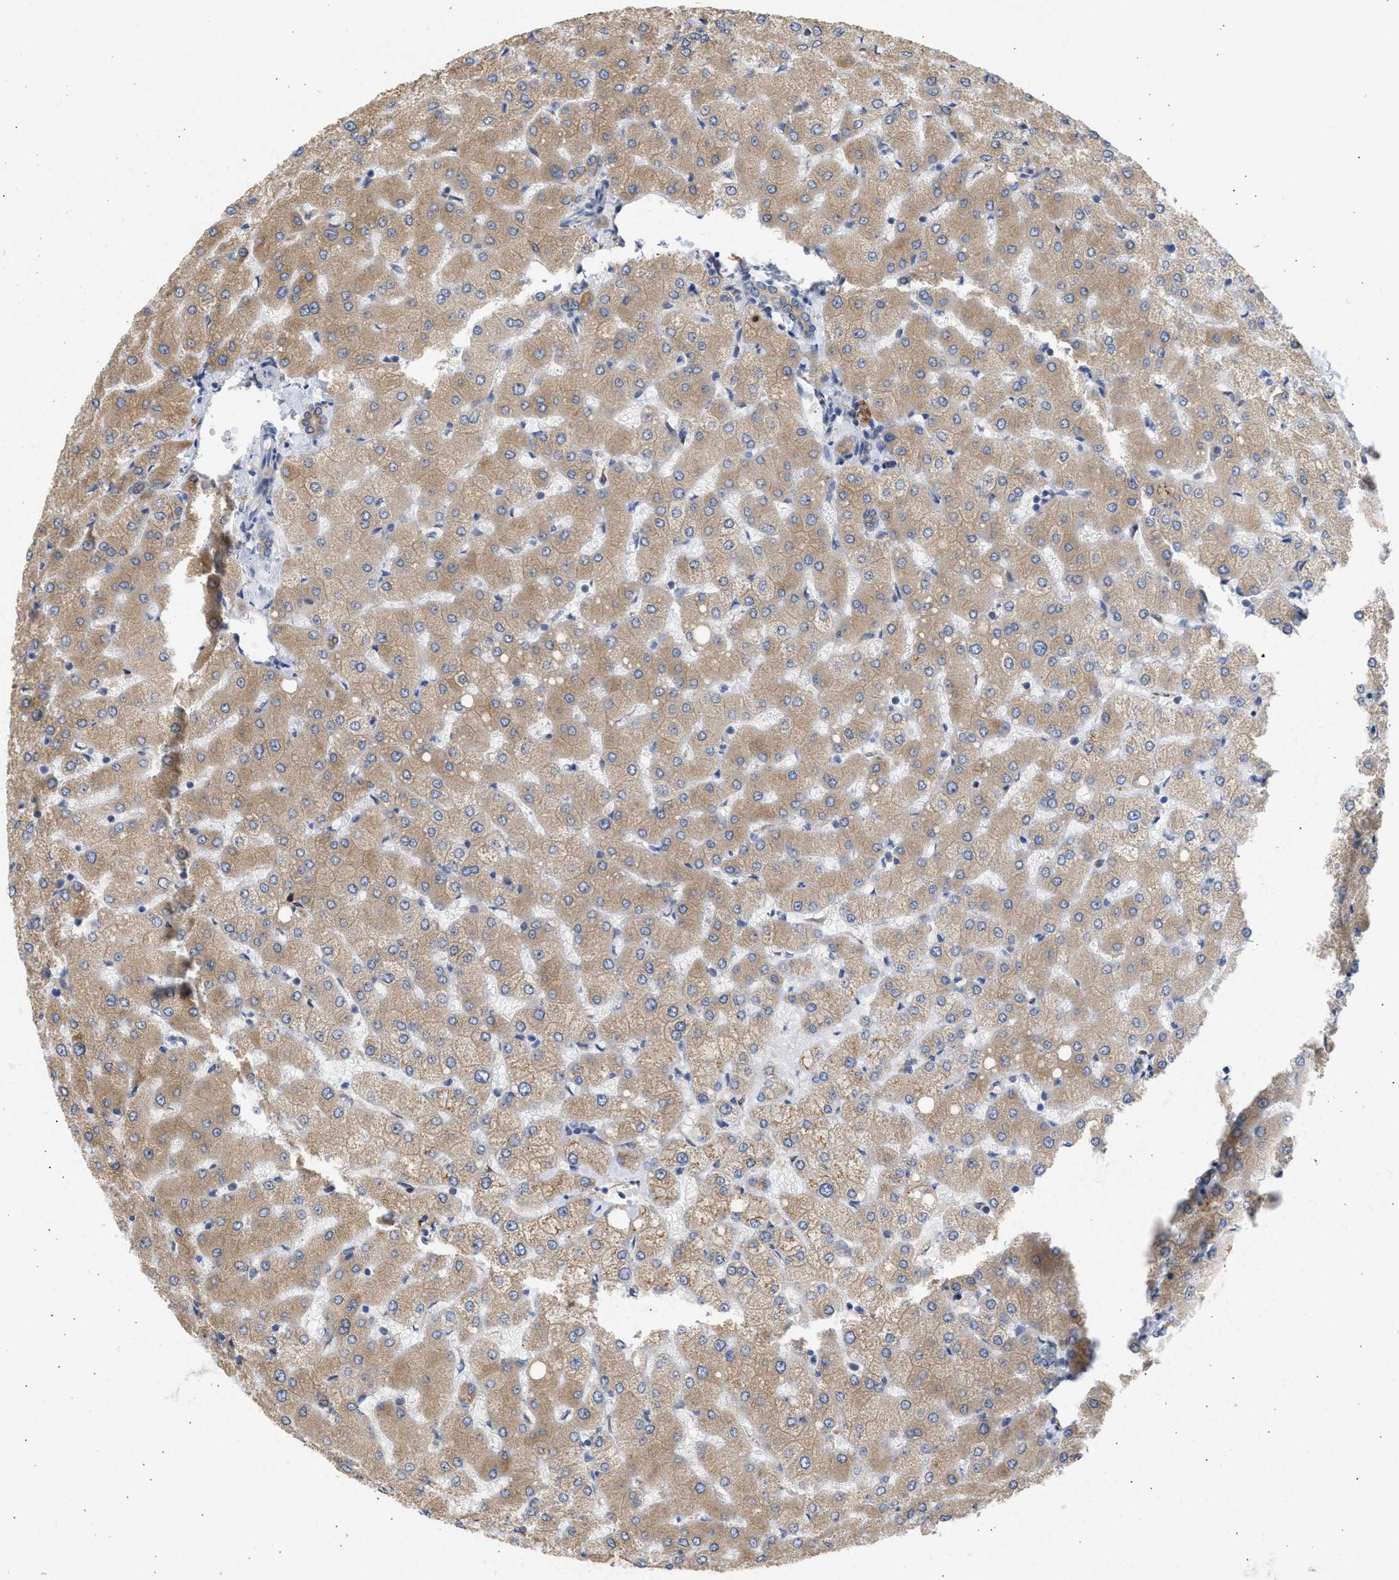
{"staining": {"intensity": "moderate", "quantity": "25%-75%", "location": "cytoplasmic/membranous"}, "tissue": "liver", "cell_type": "Cholangiocytes", "image_type": "normal", "snomed": [{"axis": "morphology", "description": "Normal tissue, NOS"}, {"axis": "topography", "description": "Liver"}], "caption": "Immunohistochemistry (IHC) histopathology image of normal liver stained for a protein (brown), which exhibits medium levels of moderate cytoplasmic/membranous expression in approximately 25%-75% of cholangiocytes.", "gene": "TMED1", "patient": {"sex": "female", "age": 54}}